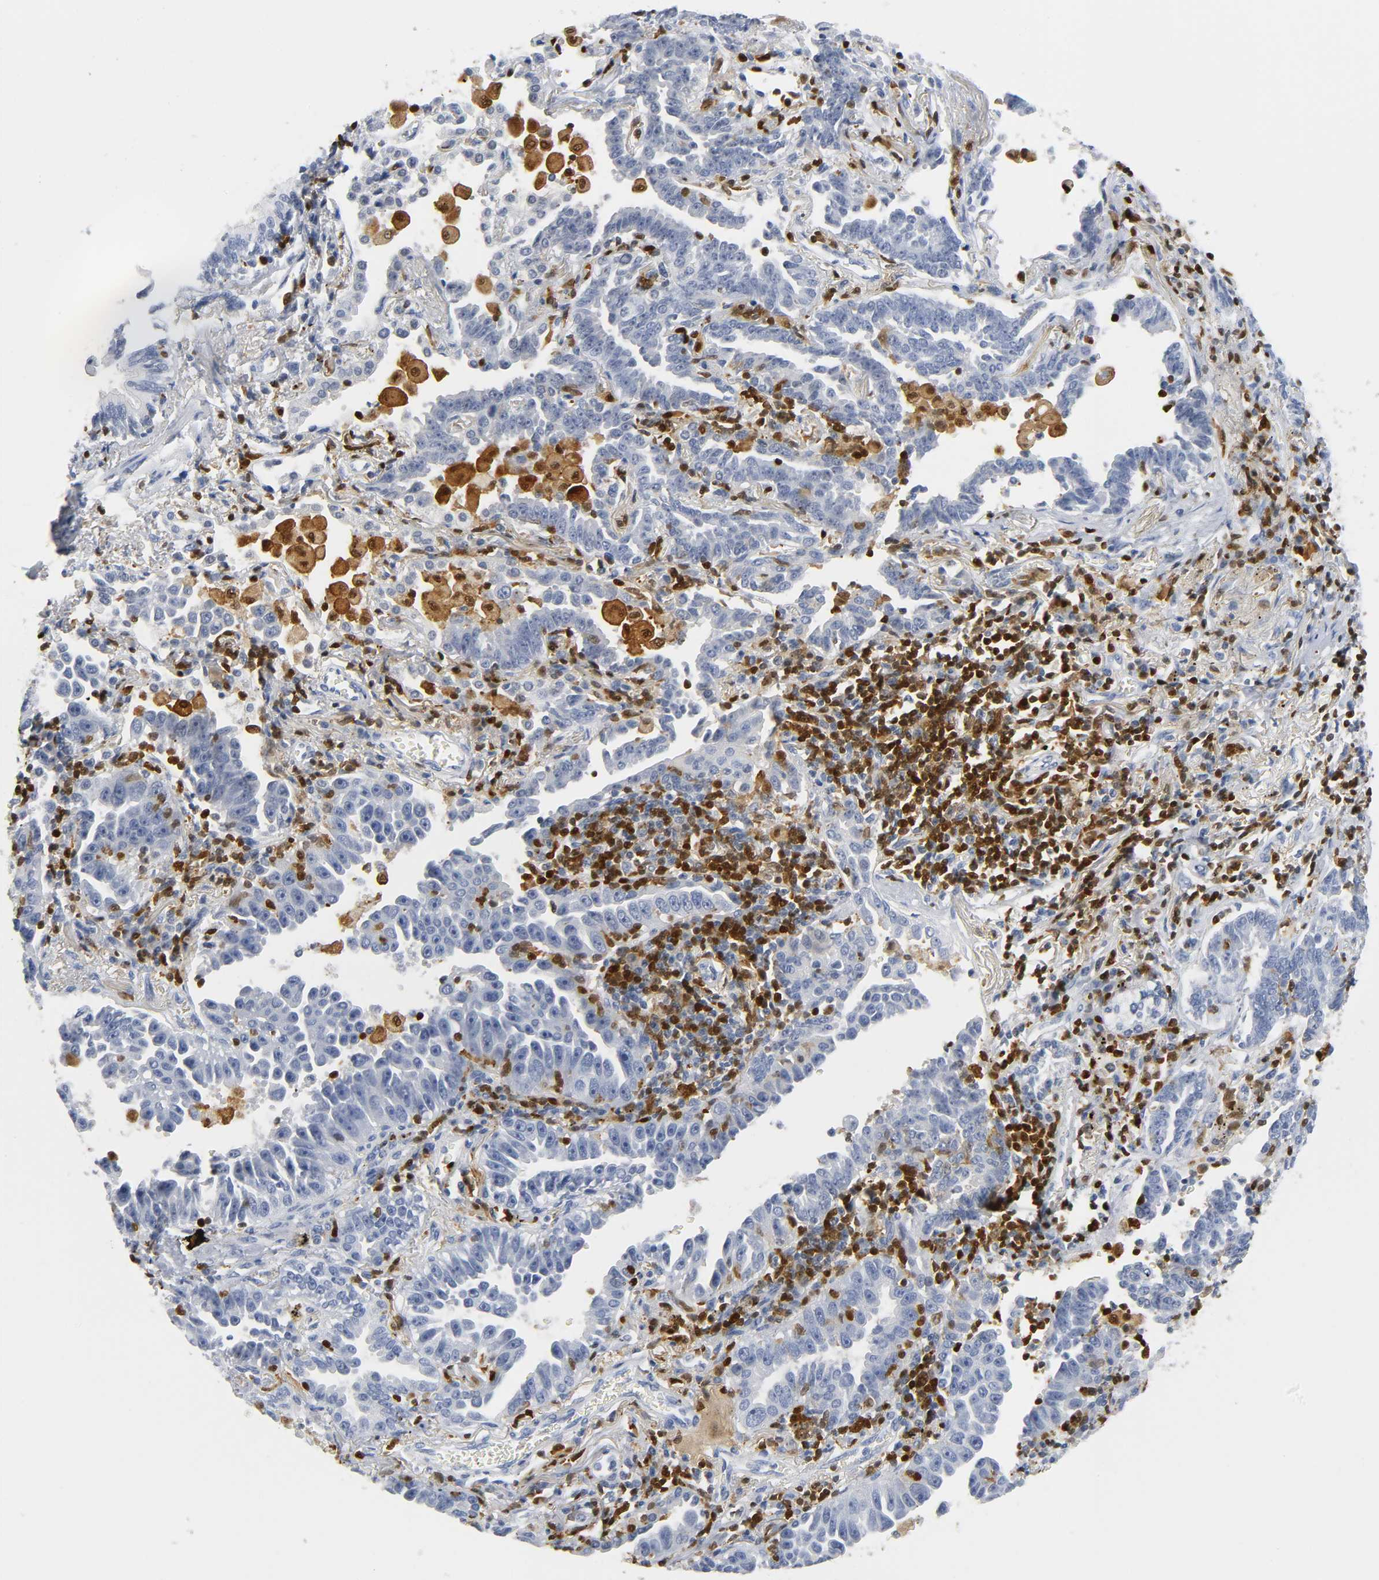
{"staining": {"intensity": "negative", "quantity": "none", "location": "none"}, "tissue": "lung cancer", "cell_type": "Tumor cells", "image_type": "cancer", "snomed": [{"axis": "morphology", "description": "Adenocarcinoma, NOS"}, {"axis": "topography", "description": "Lung"}], "caption": "A micrograph of lung cancer (adenocarcinoma) stained for a protein displays no brown staining in tumor cells.", "gene": "DOK2", "patient": {"sex": "female", "age": 64}}